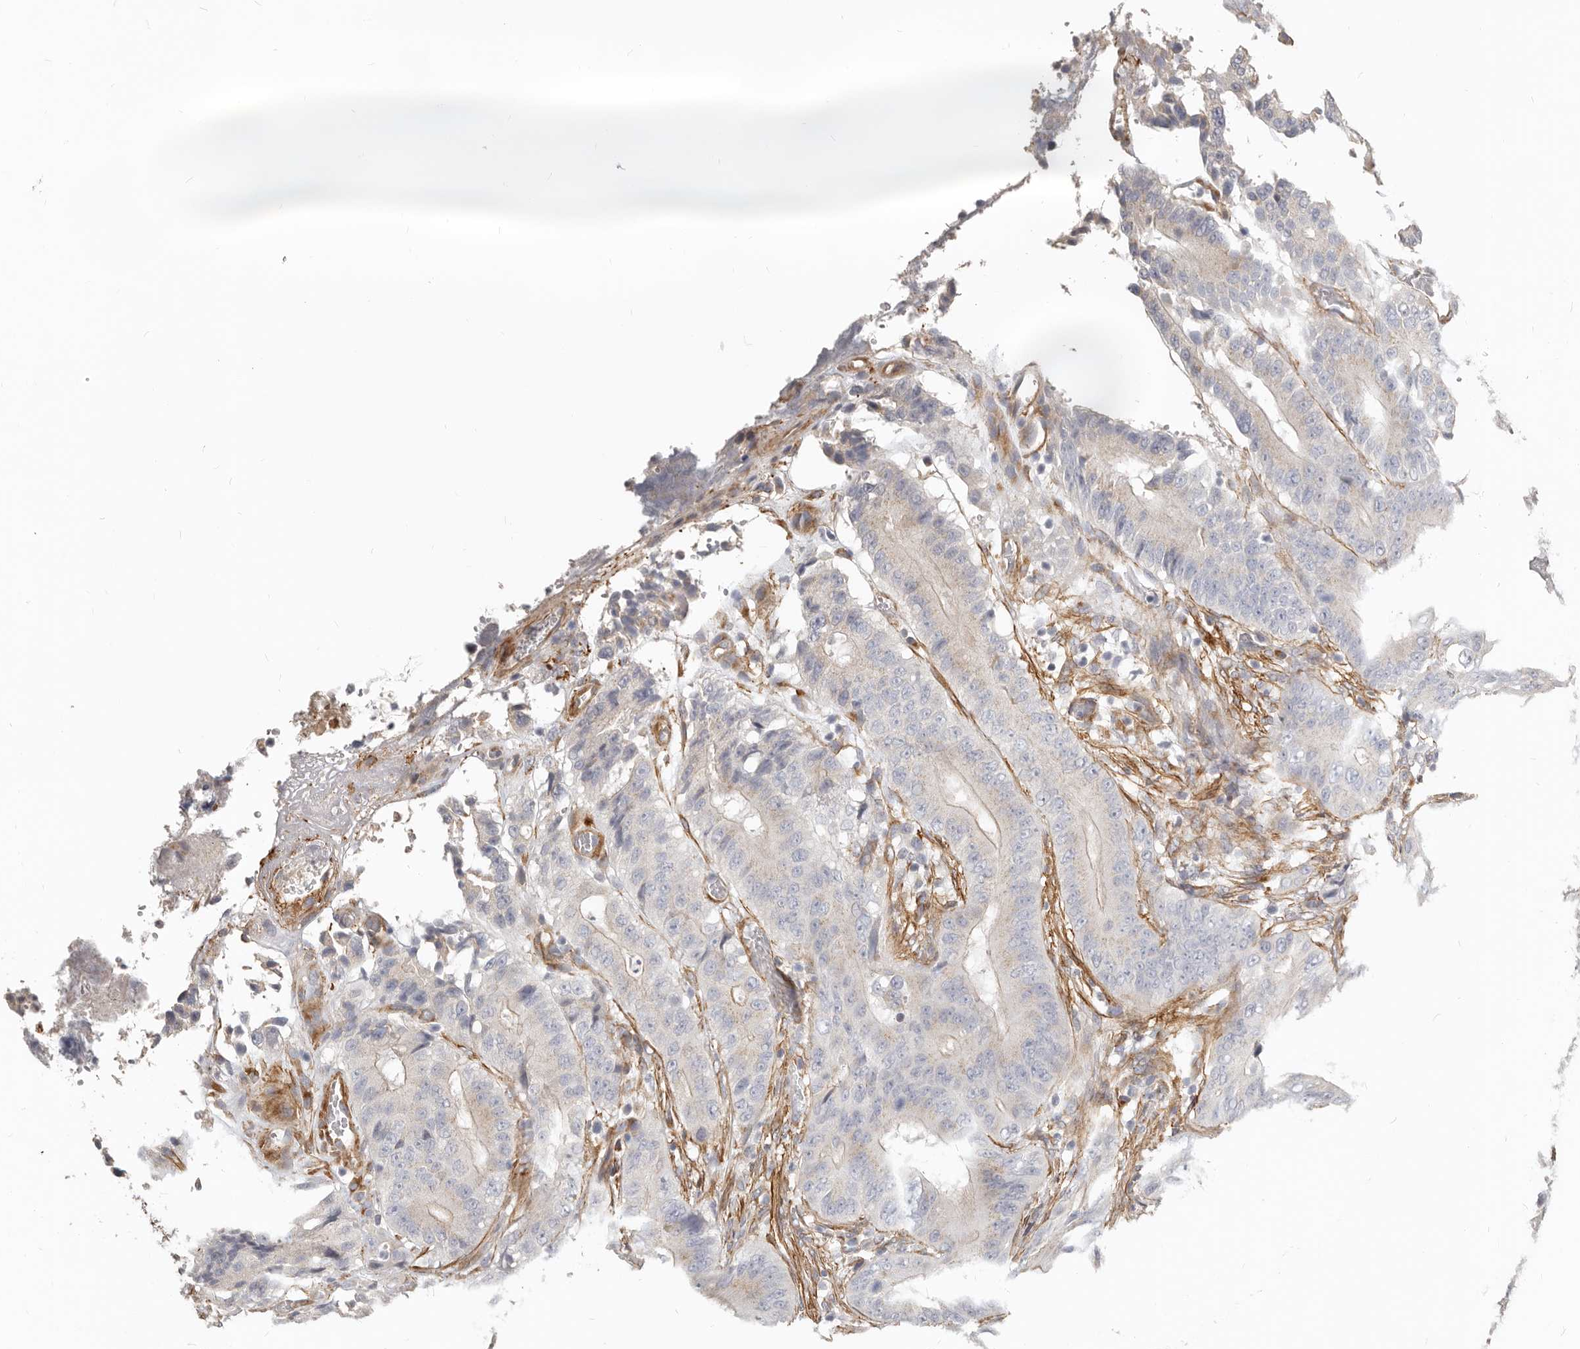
{"staining": {"intensity": "weak", "quantity": ">75%", "location": "cytoplasmic/membranous"}, "tissue": "colorectal cancer", "cell_type": "Tumor cells", "image_type": "cancer", "snomed": [{"axis": "morphology", "description": "Adenocarcinoma, NOS"}, {"axis": "topography", "description": "Colon"}], "caption": "Adenocarcinoma (colorectal) stained with a brown dye exhibits weak cytoplasmic/membranous positive positivity in approximately >75% of tumor cells.", "gene": "RABAC1", "patient": {"sex": "male", "age": 83}}